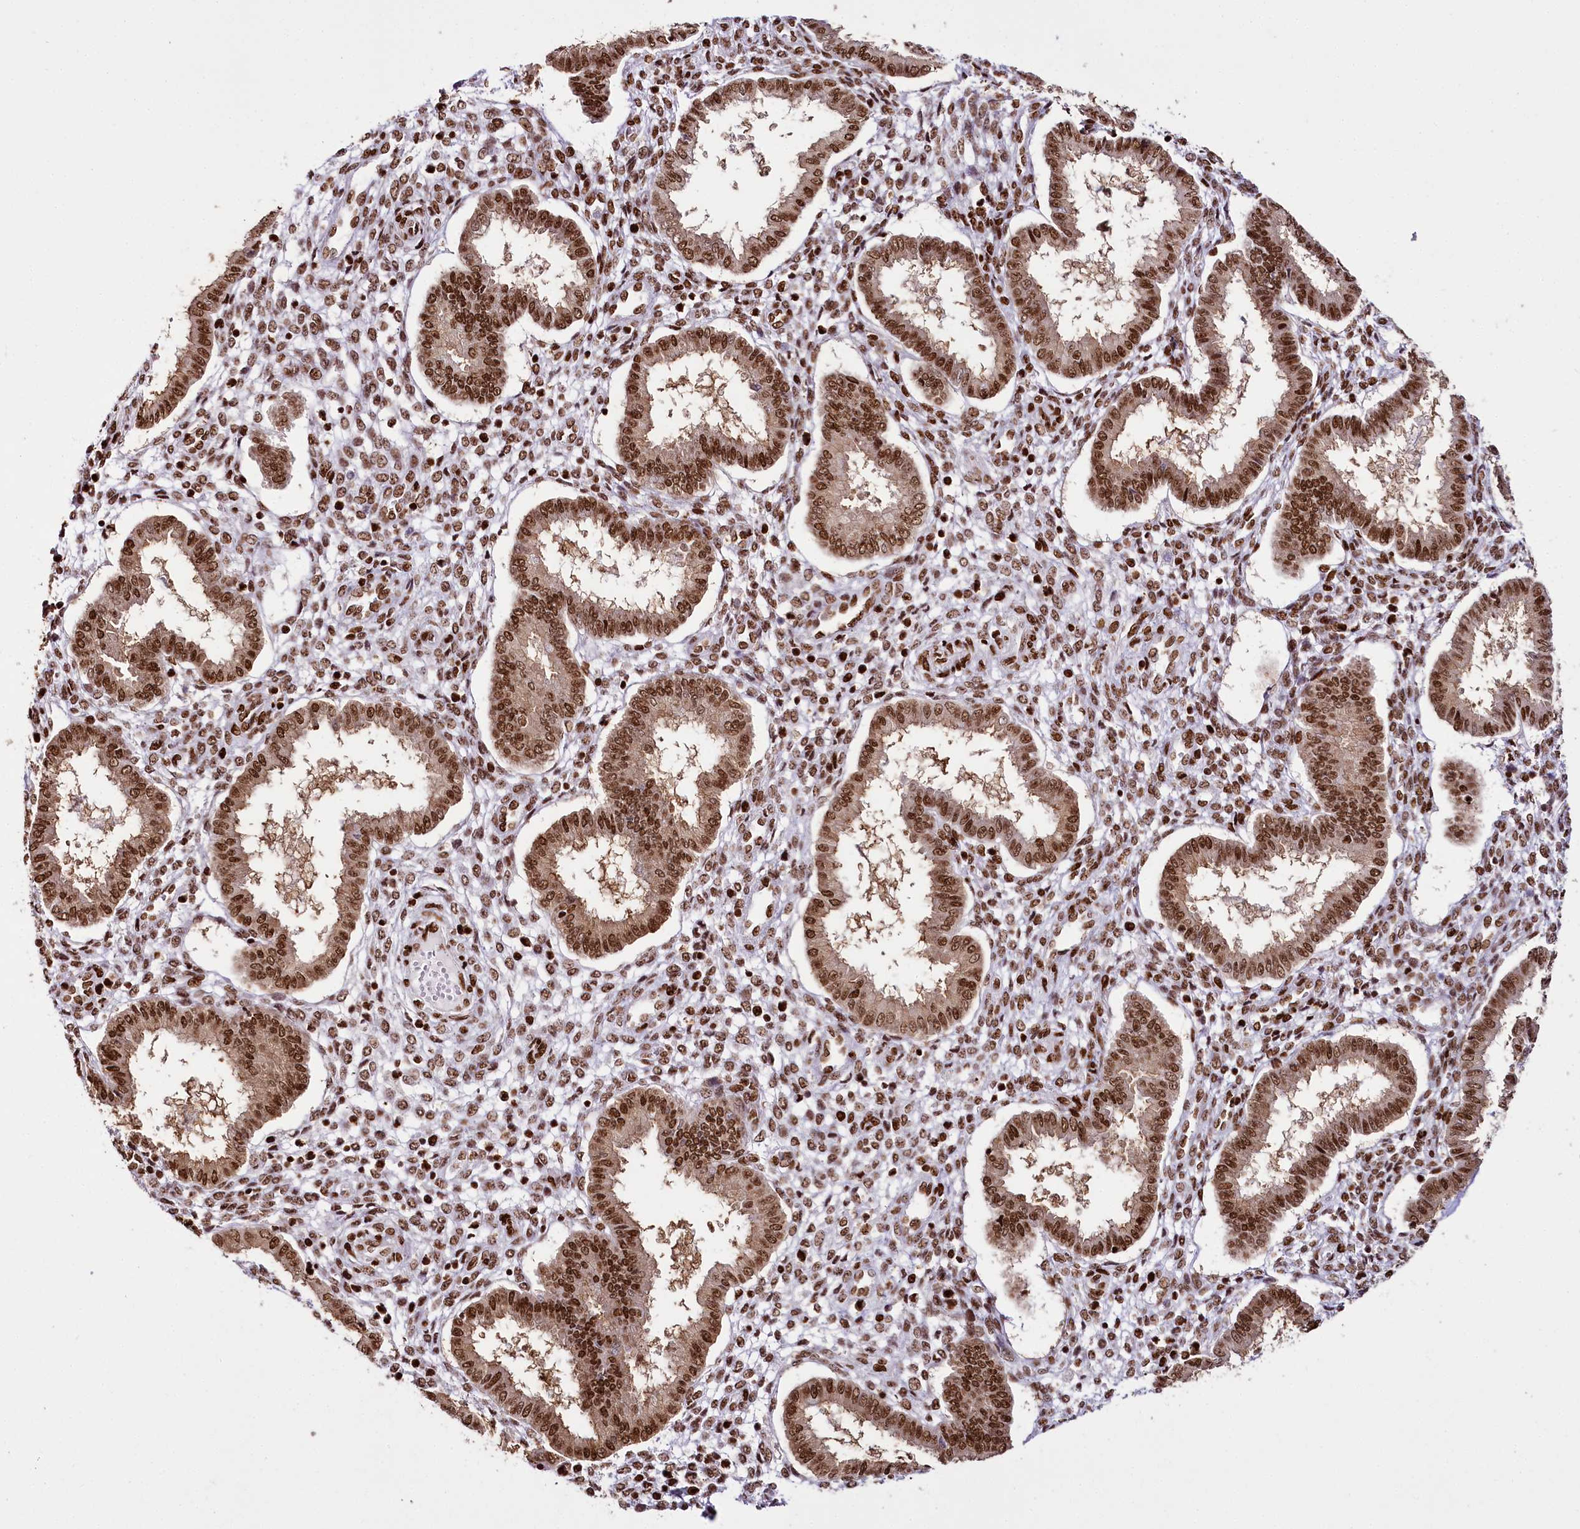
{"staining": {"intensity": "strong", "quantity": ">75%", "location": "nuclear"}, "tissue": "endometrium", "cell_type": "Cells in endometrial stroma", "image_type": "normal", "snomed": [{"axis": "morphology", "description": "Normal tissue, NOS"}, {"axis": "topography", "description": "Endometrium"}], "caption": "This micrograph displays normal endometrium stained with immunohistochemistry to label a protein in brown. The nuclear of cells in endometrial stroma show strong positivity for the protein. Nuclei are counter-stained blue.", "gene": "SMARCE1", "patient": {"sex": "female", "age": 24}}